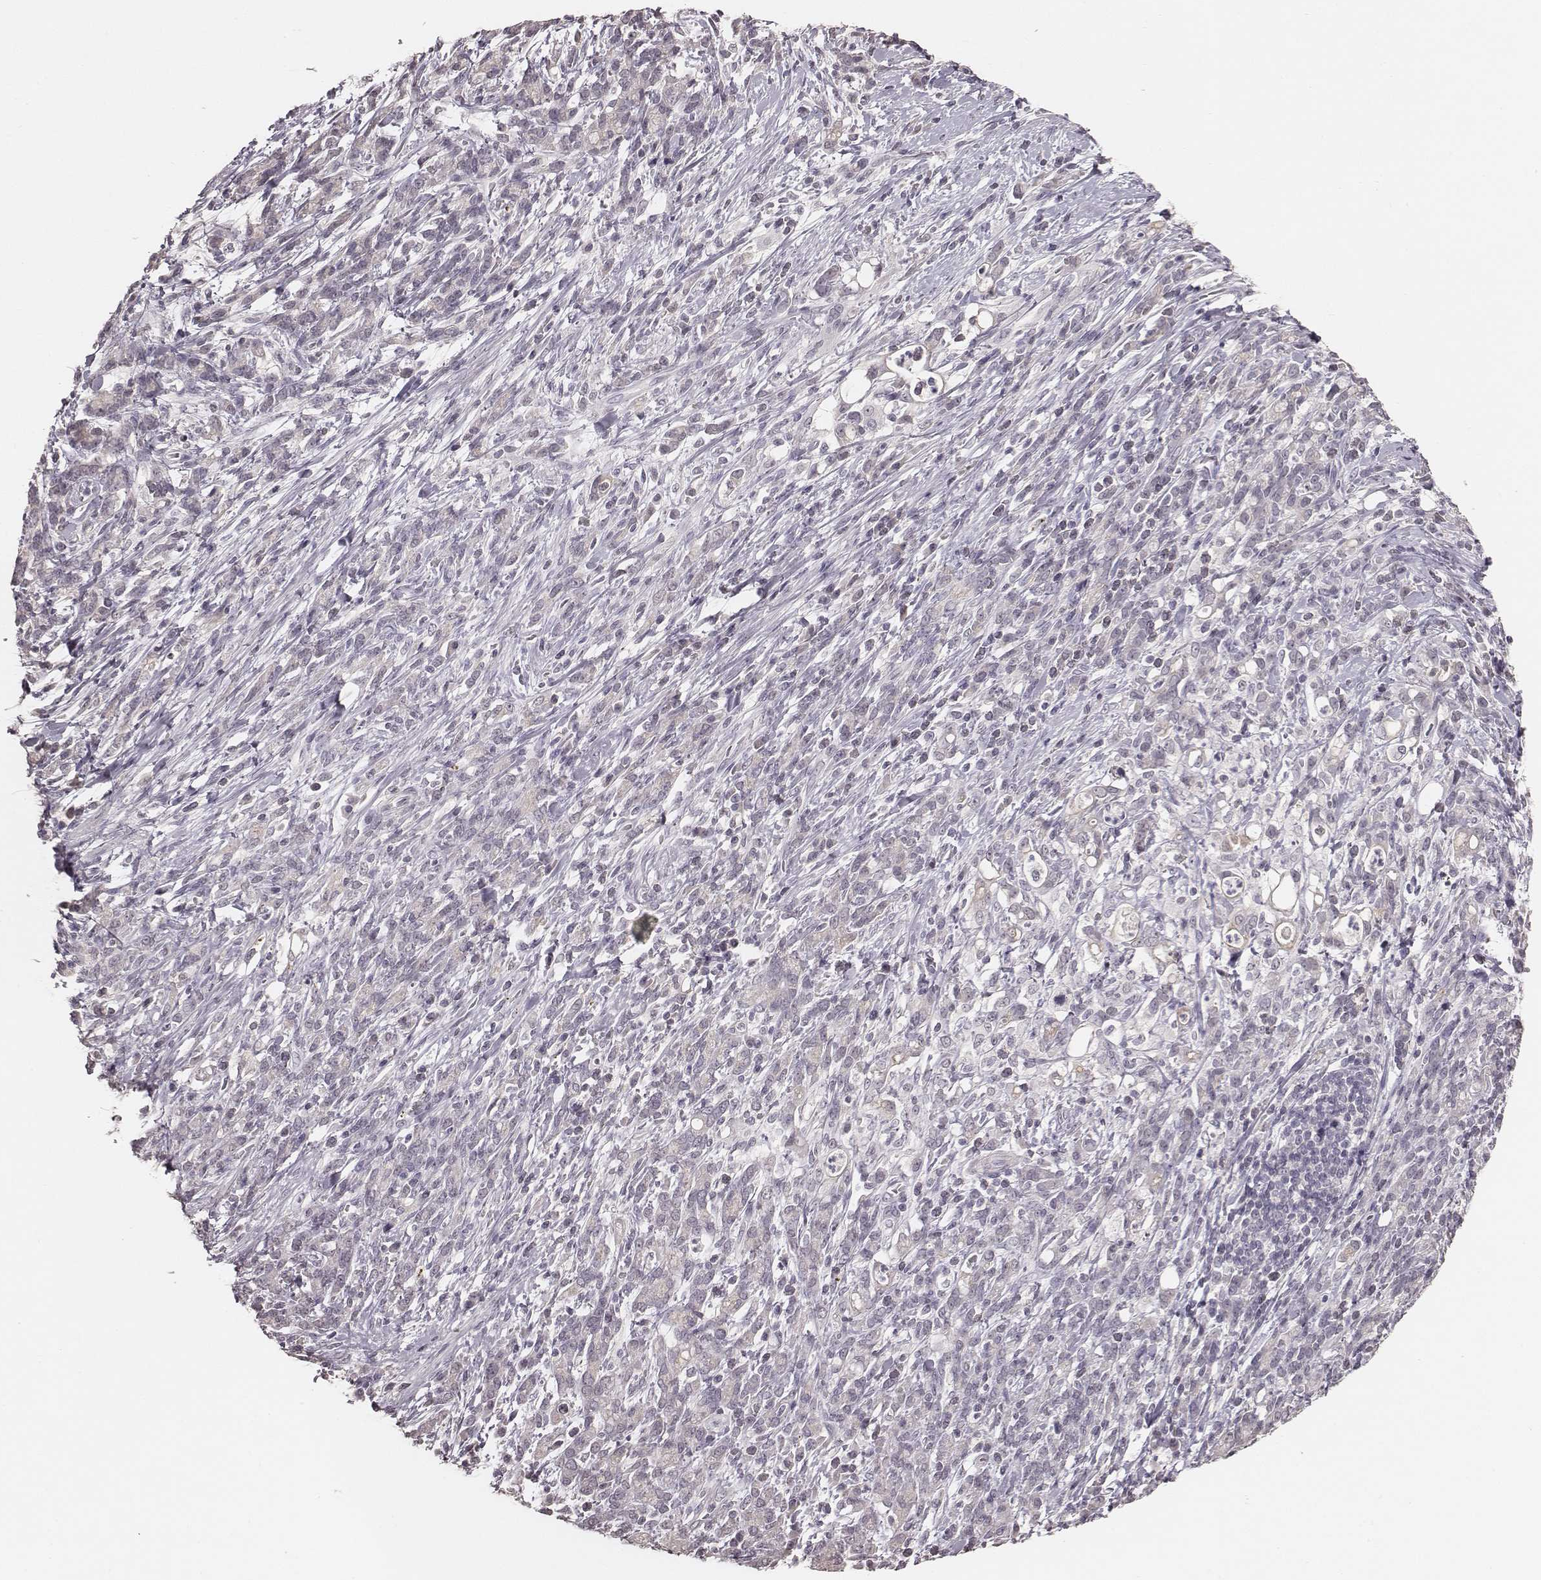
{"staining": {"intensity": "negative", "quantity": "none", "location": "none"}, "tissue": "stomach cancer", "cell_type": "Tumor cells", "image_type": "cancer", "snomed": [{"axis": "morphology", "description": "Adenocarcinoma, NOS"}, {"axis": "topography", "description": "Stomach"}], "caption": "Tumor cells are negative for protein expression in human stomach cancer. (DAB (3,3'-diaminobenzidine) immunohistochemistry (IHC) with hematoxylin counter stain).", "gene": "LY6K", "patient": {"sex": "female", "age": 57}}